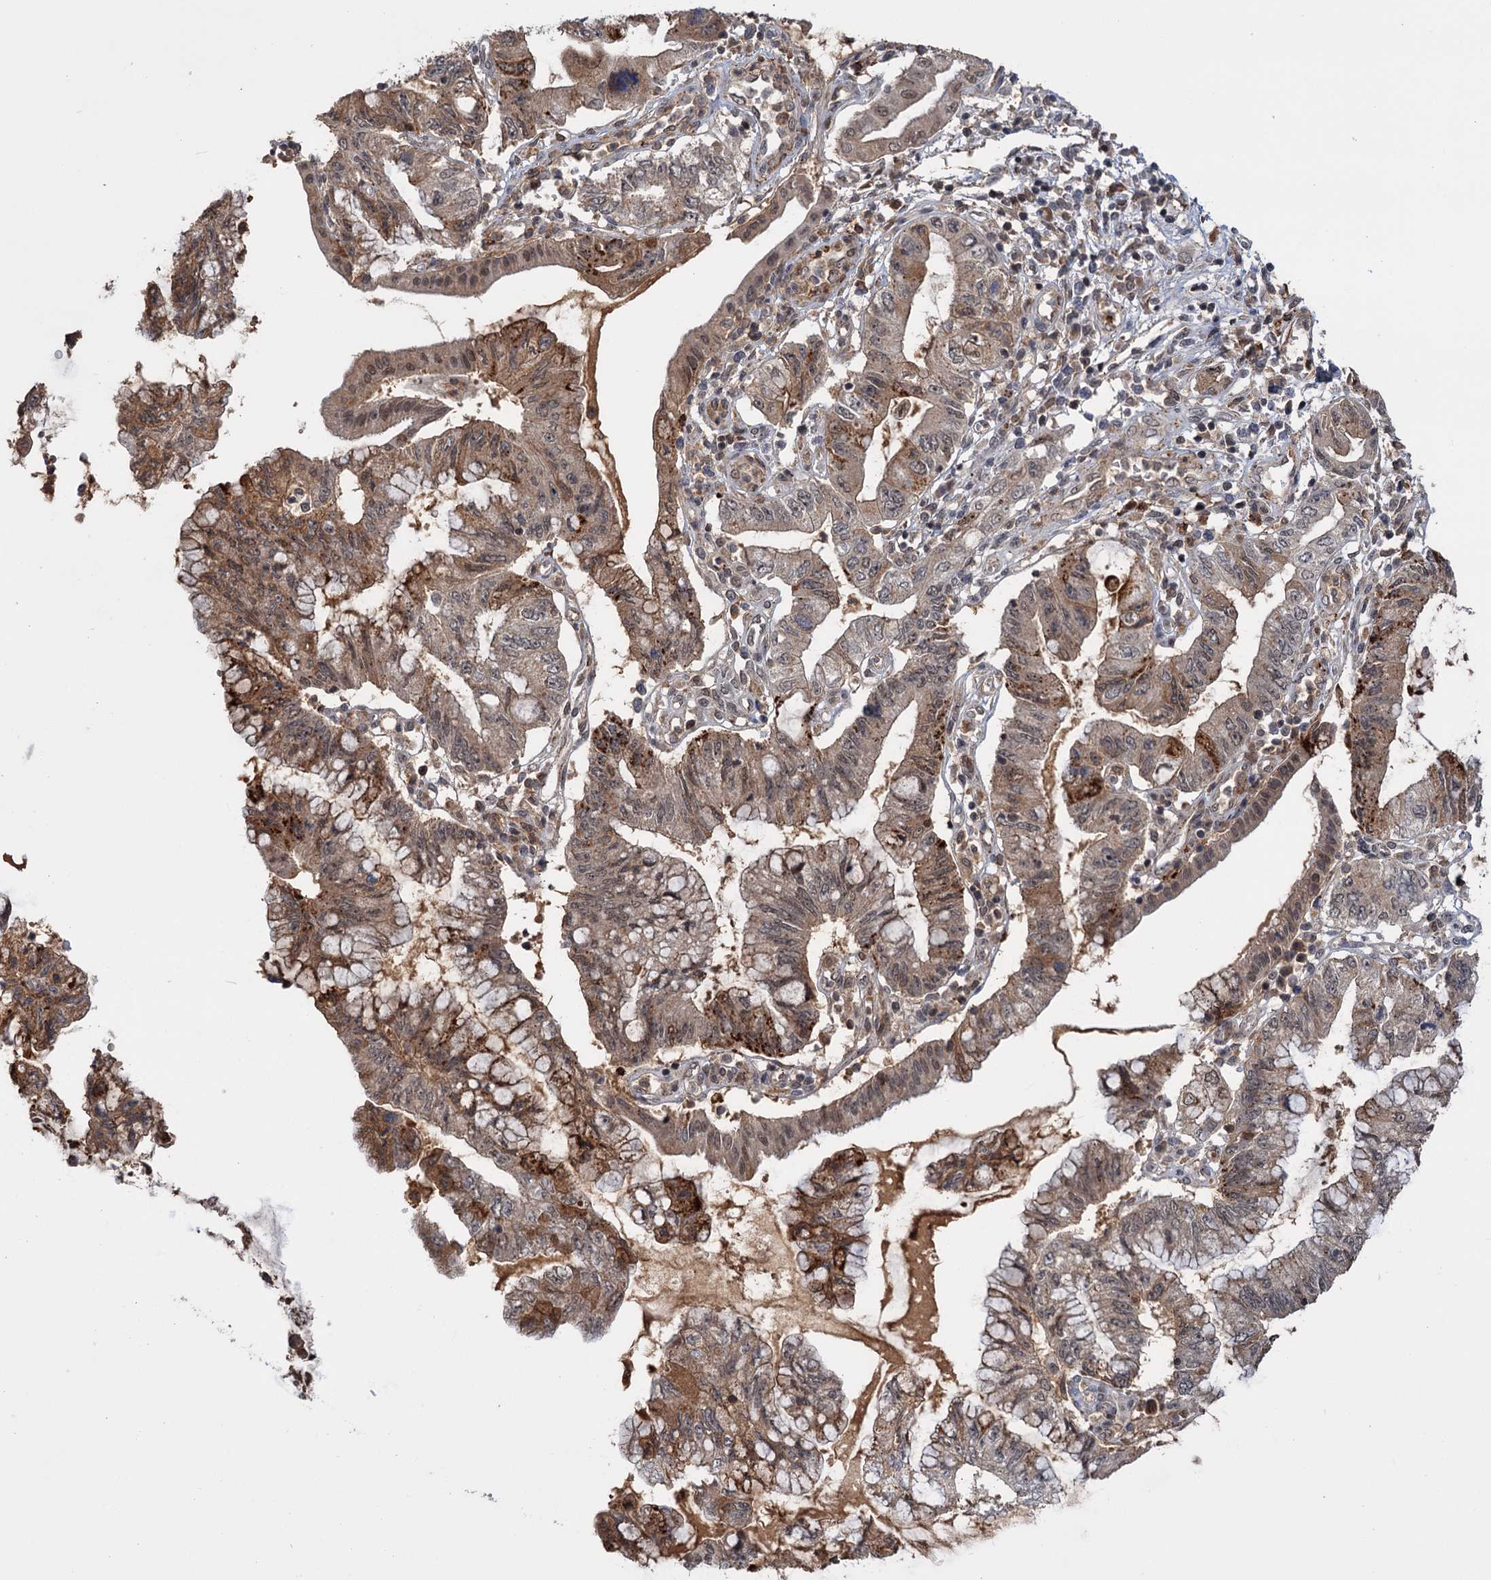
{"staining": {"intensity": "moderate", "quantity": "25%-75%", "location": "cytoplasmic/membranous,nuclear"}, "tissue": "pancreatic cancer", "cell_type": "Tumor cells", "image_type": "cancer", "snomed": [{"axis": "morphology", "description": "Adenocarcinoma, NOS"}, {"axis": "topography", "description": "Pancreas"}], "caption": "Immunohistochemical staining of human pancreatic adenocarcinoma shows moderate cytoplasmic/membranous and nuclear protein expression in approximately 25%-75% of tumor cells.", "gene": "KANSL2", "patient": {"sex": "female", "age": 73}}